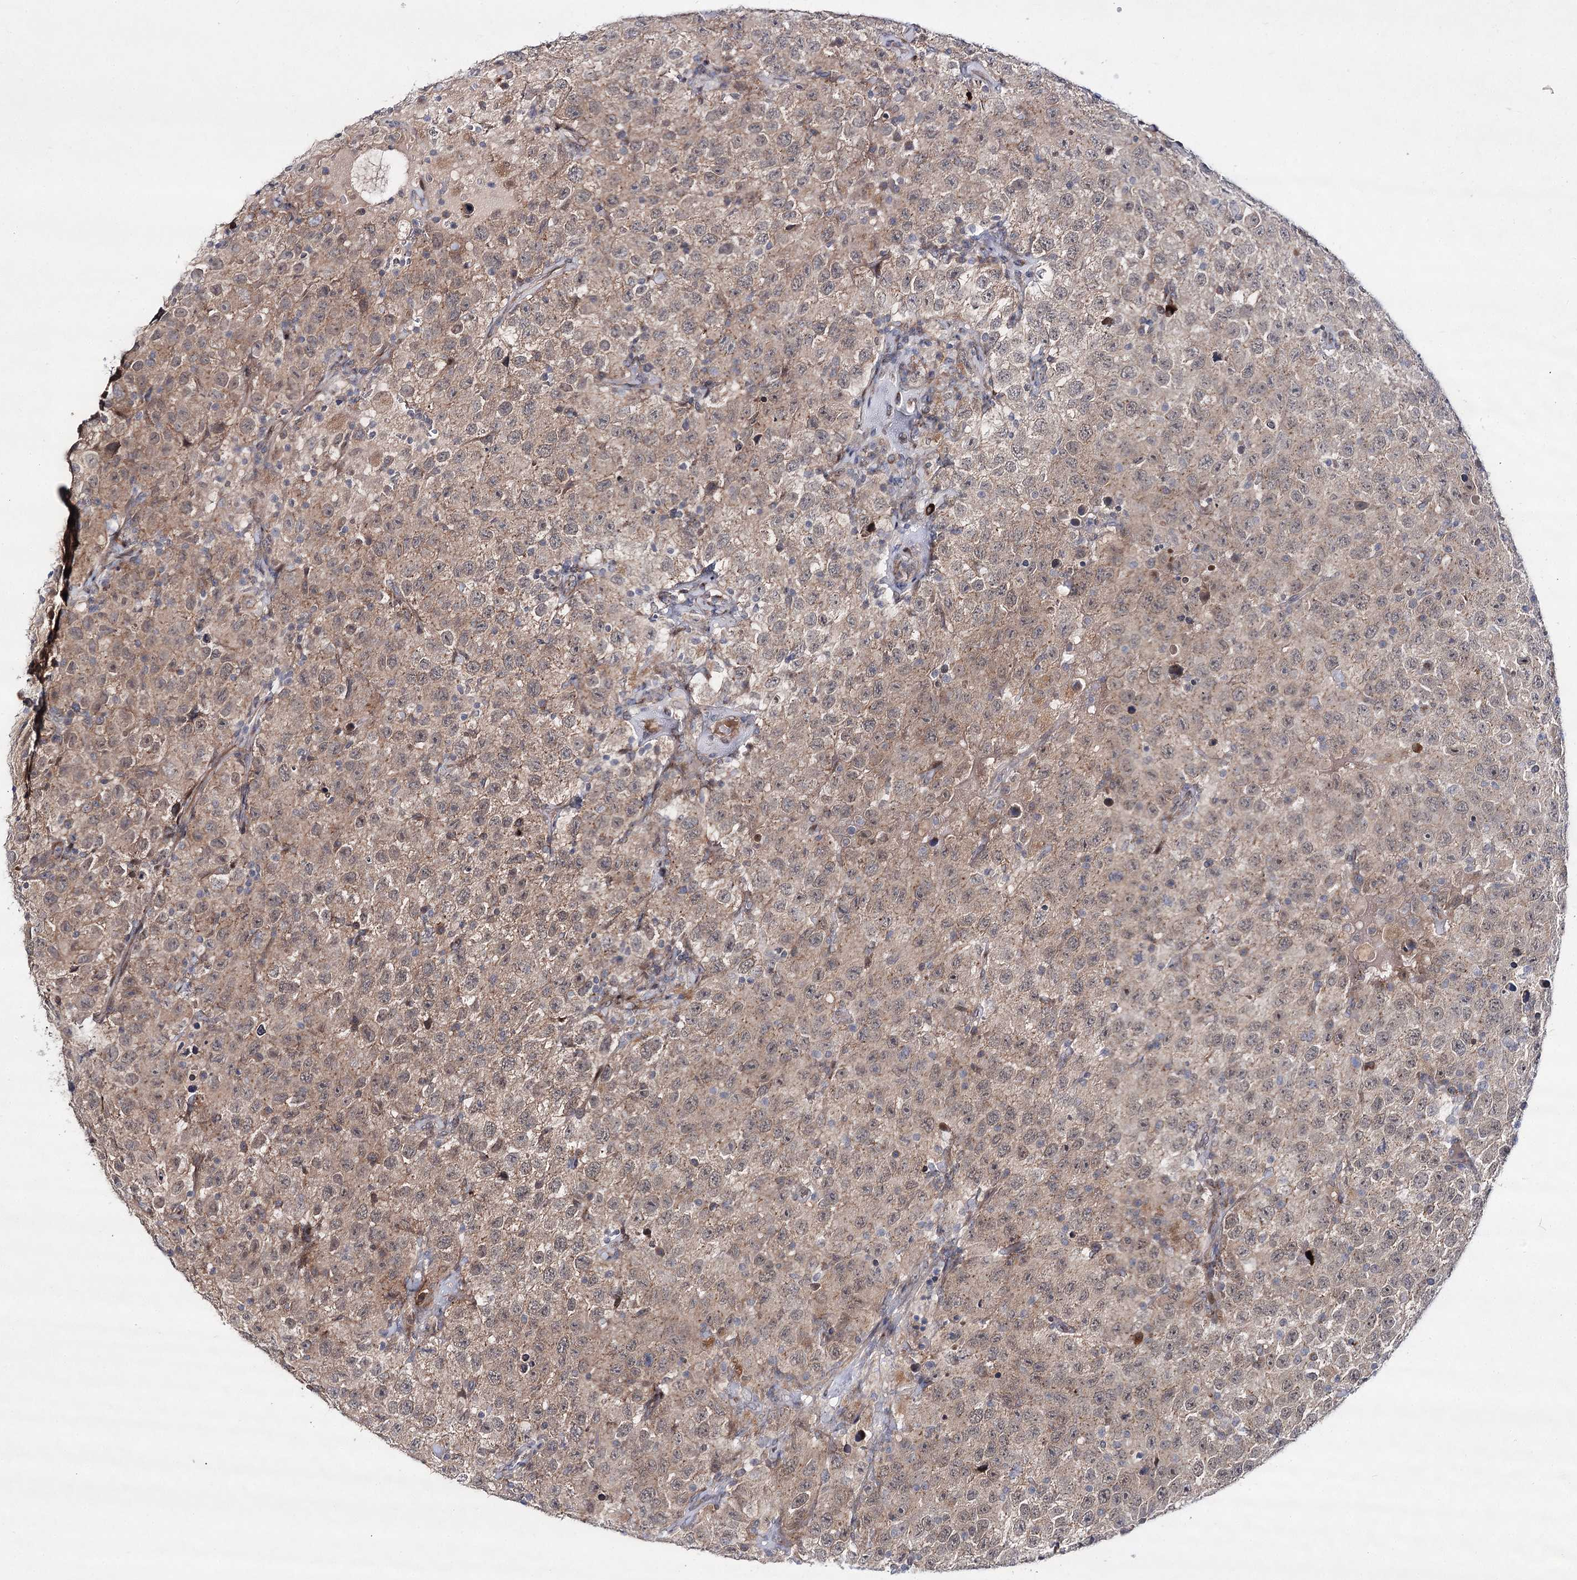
{"staining": {"intensity": "moderate", "quantity": ">75%", "location": "cytoplasmic/membranous"}, "tissue": "testis cancer", "cell_type": "Tumor cells", "image_type": "cancer", "snomed": [{"axis": "morphology", "description": "Seminoma, NOS"}, {"axis": "topography", "description": "Testis"}], "caption": "The micrograph shows immunohistochemical staining of seminoma (testis). There is moderate cytoplasmic/membranous positivity is identified in approximately >75% of tumor cells.", "gene": "ARHGAP32", "patient": {"sex": "male", "age": 41}}